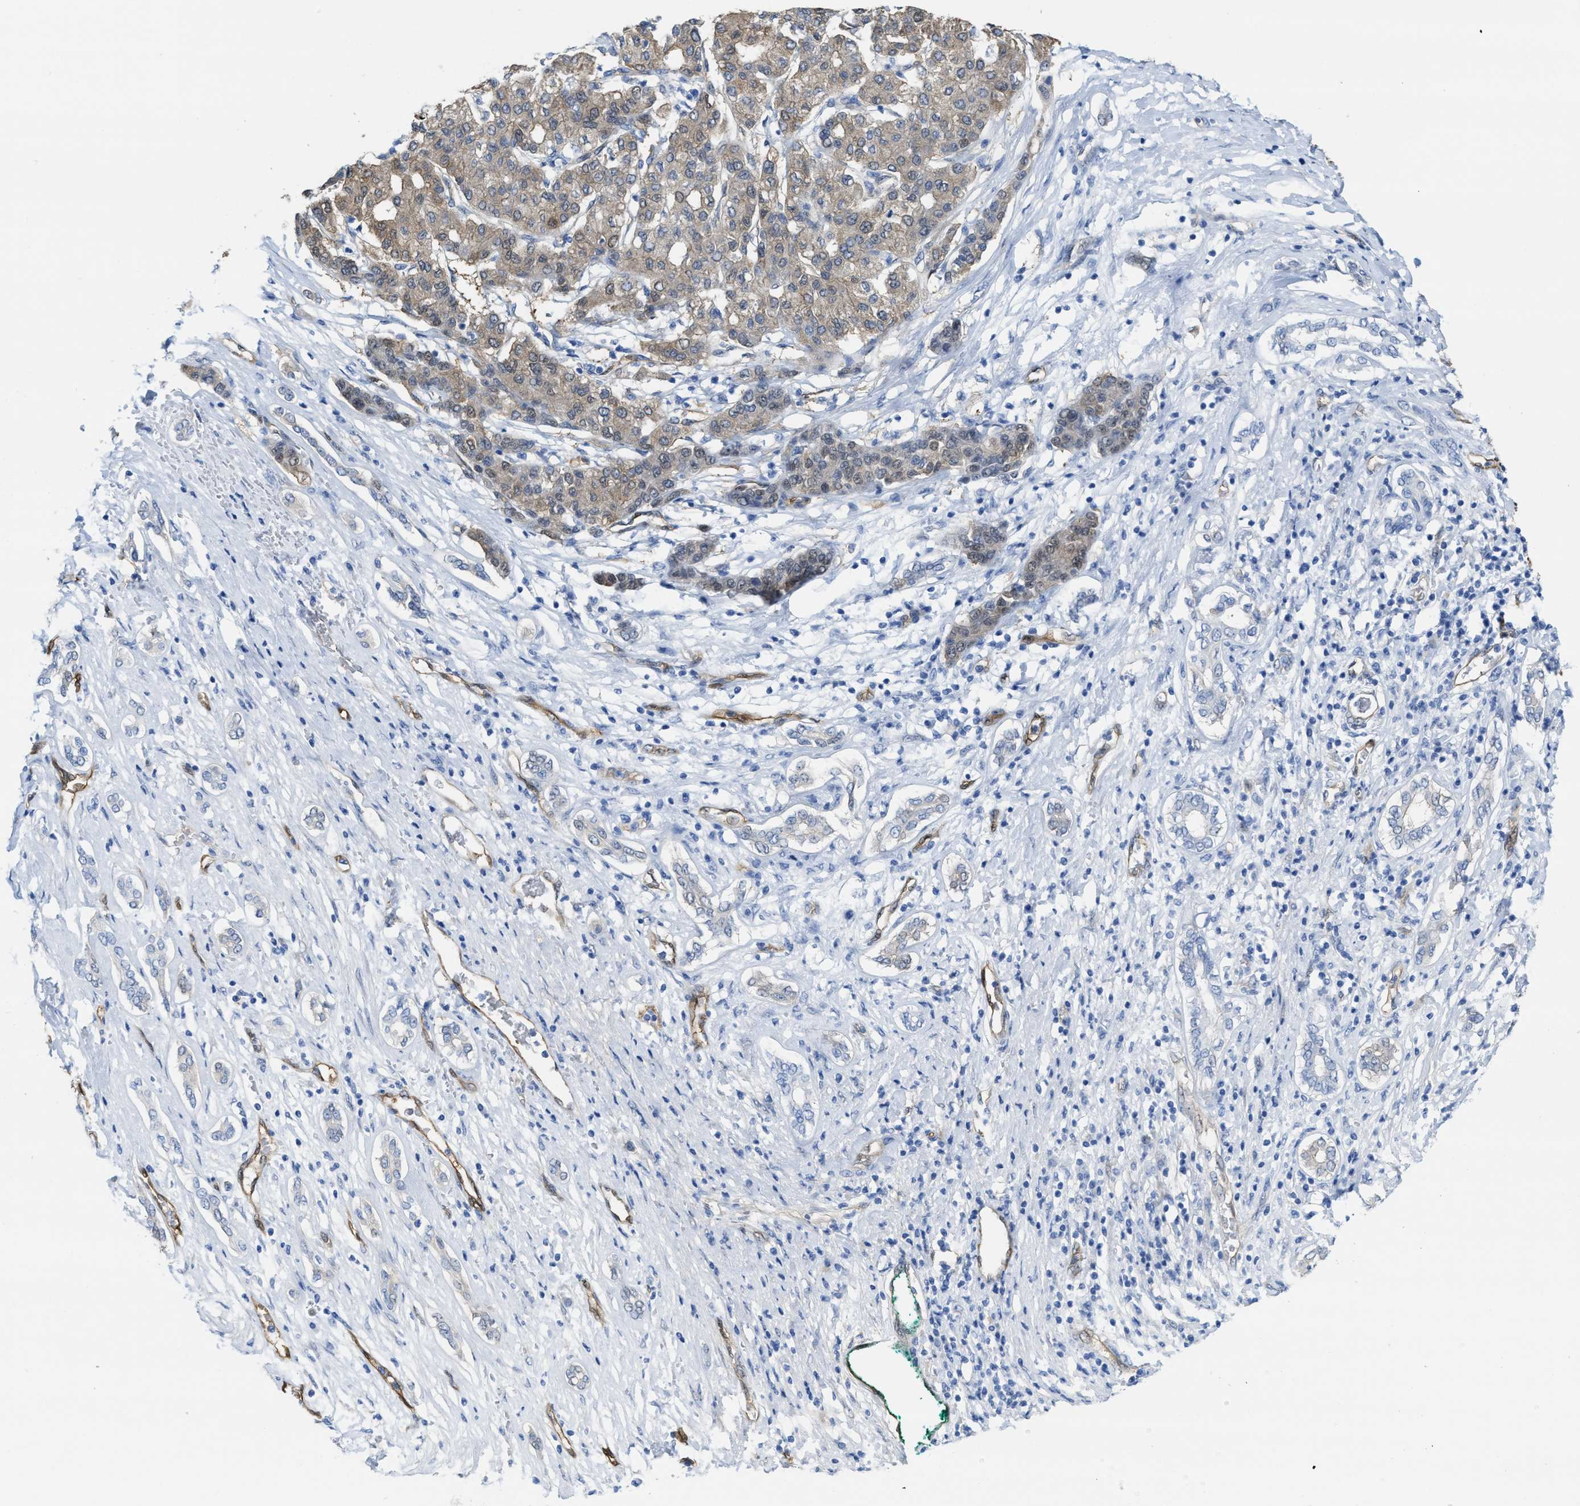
{"staining": {"intensity": "weak", "quantity": ">75%", "location": "cytoplasmic/membranous,nuclear"}, "tissue": "liver cancer", "cell_type": "Tumor cells", "image_type": "cancer", "snomed": [{"axis": "morphology", "description": "Carcinoma, Hepatocellular, NOS"}, {"axis": "topography", "description": "Liver"}], "caption": "Protein expression by immunohistochemistry shows weak cytoplasmic/membranous and nuclear expression in approximately >75% of tumor cells in hepatocellular carcinoma (liver).", "gene": "ASS1", "patient": {"sex": "male", "age": 65}}